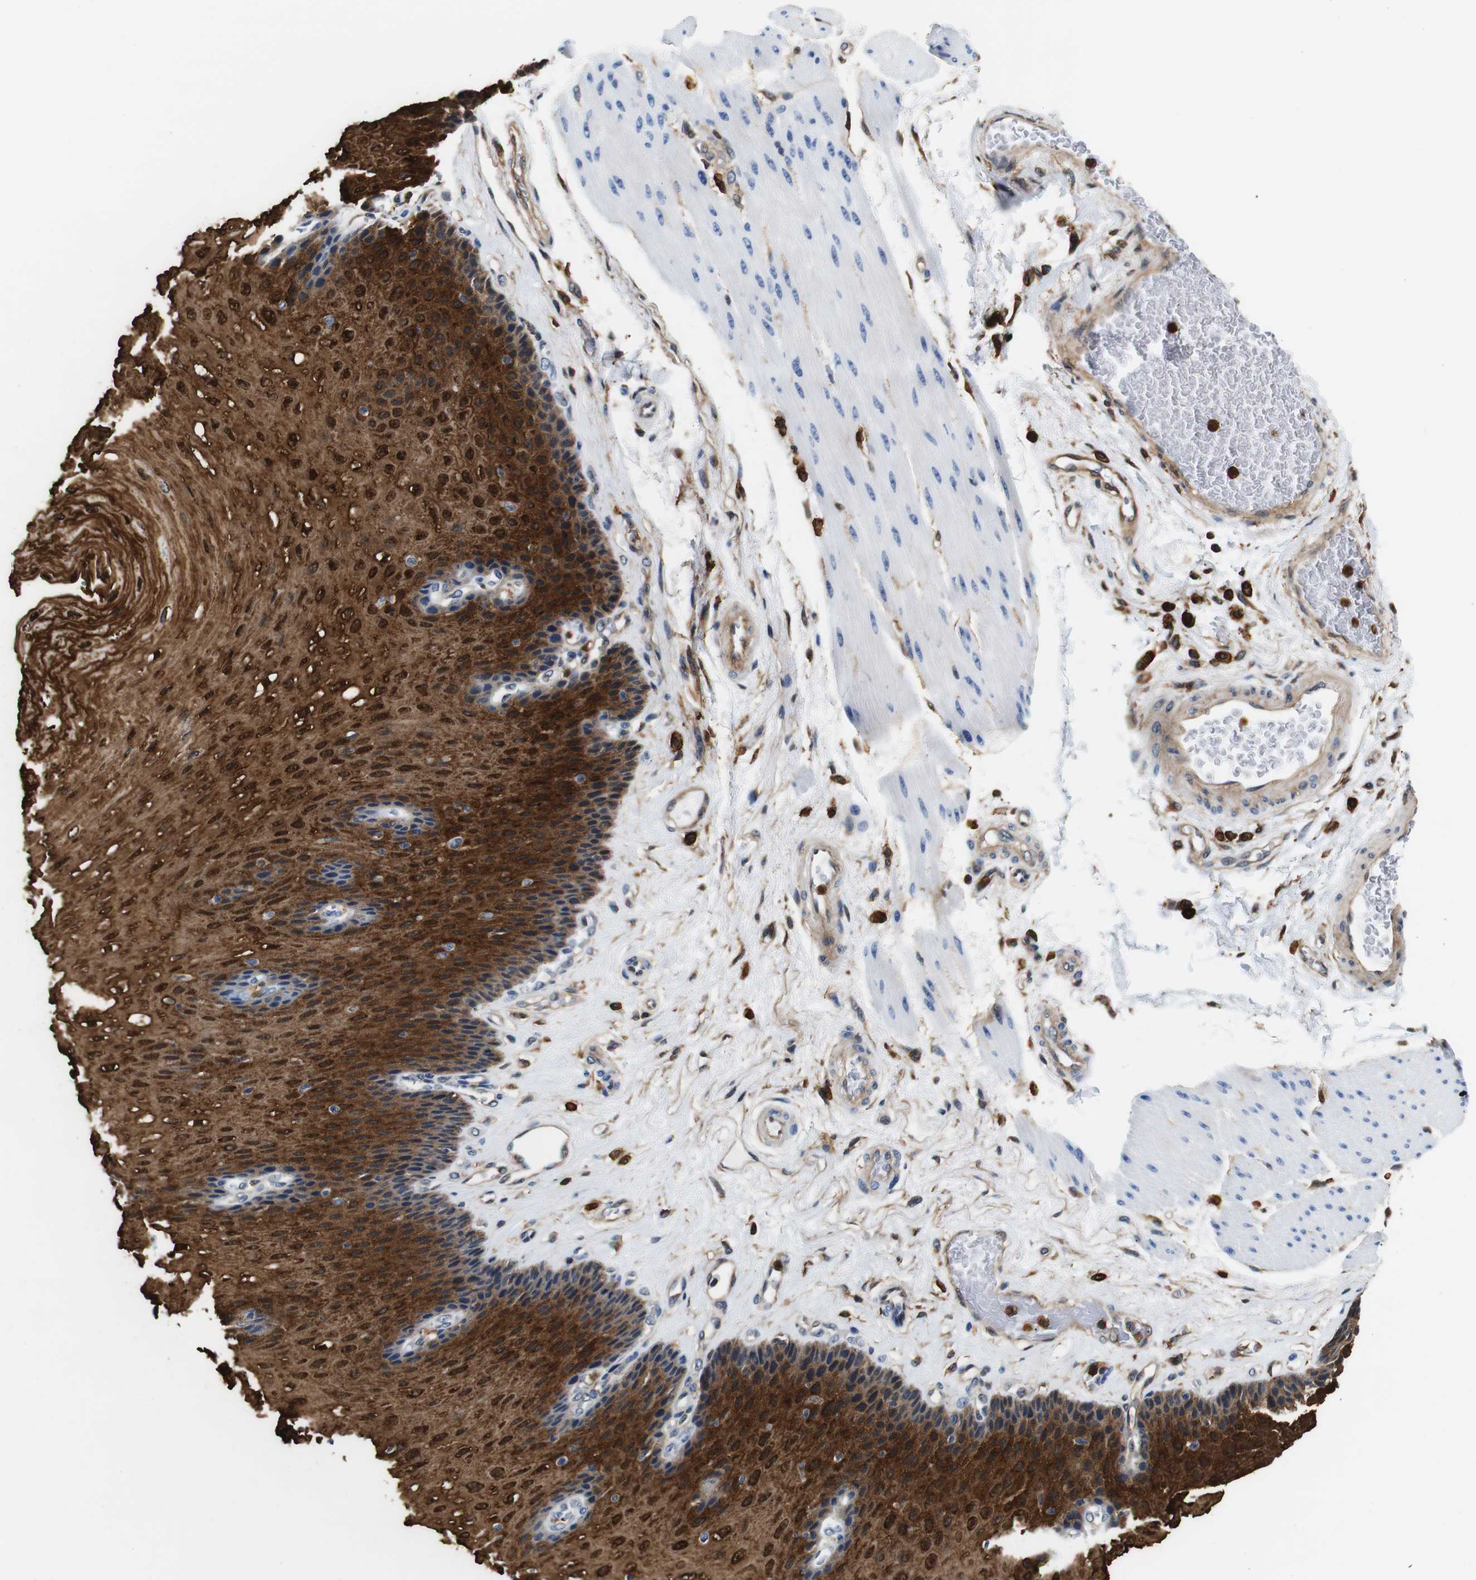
{"staining": {"intensity": "strong", "quantity": ">75%", "location": "cytoplasmic/membranous,nuclear"}, "tissue": "esophagus", "cell_type": "Squamous epithelial cells", "image_type": "normal", "snomed": [{"axis": "morphology", "description": "Normal tissue, NOS"}, {"axis": "topography", "description": "Esophagus"}], "caption": "Strong cytoplasmic/membranous,nuclear staining for a protein is seen in approximately >75% of squamous epithelial cells of benign esophagus using IHC.", "gene": "ANXA1", "patient": {"sex": "female", "age": 72}}